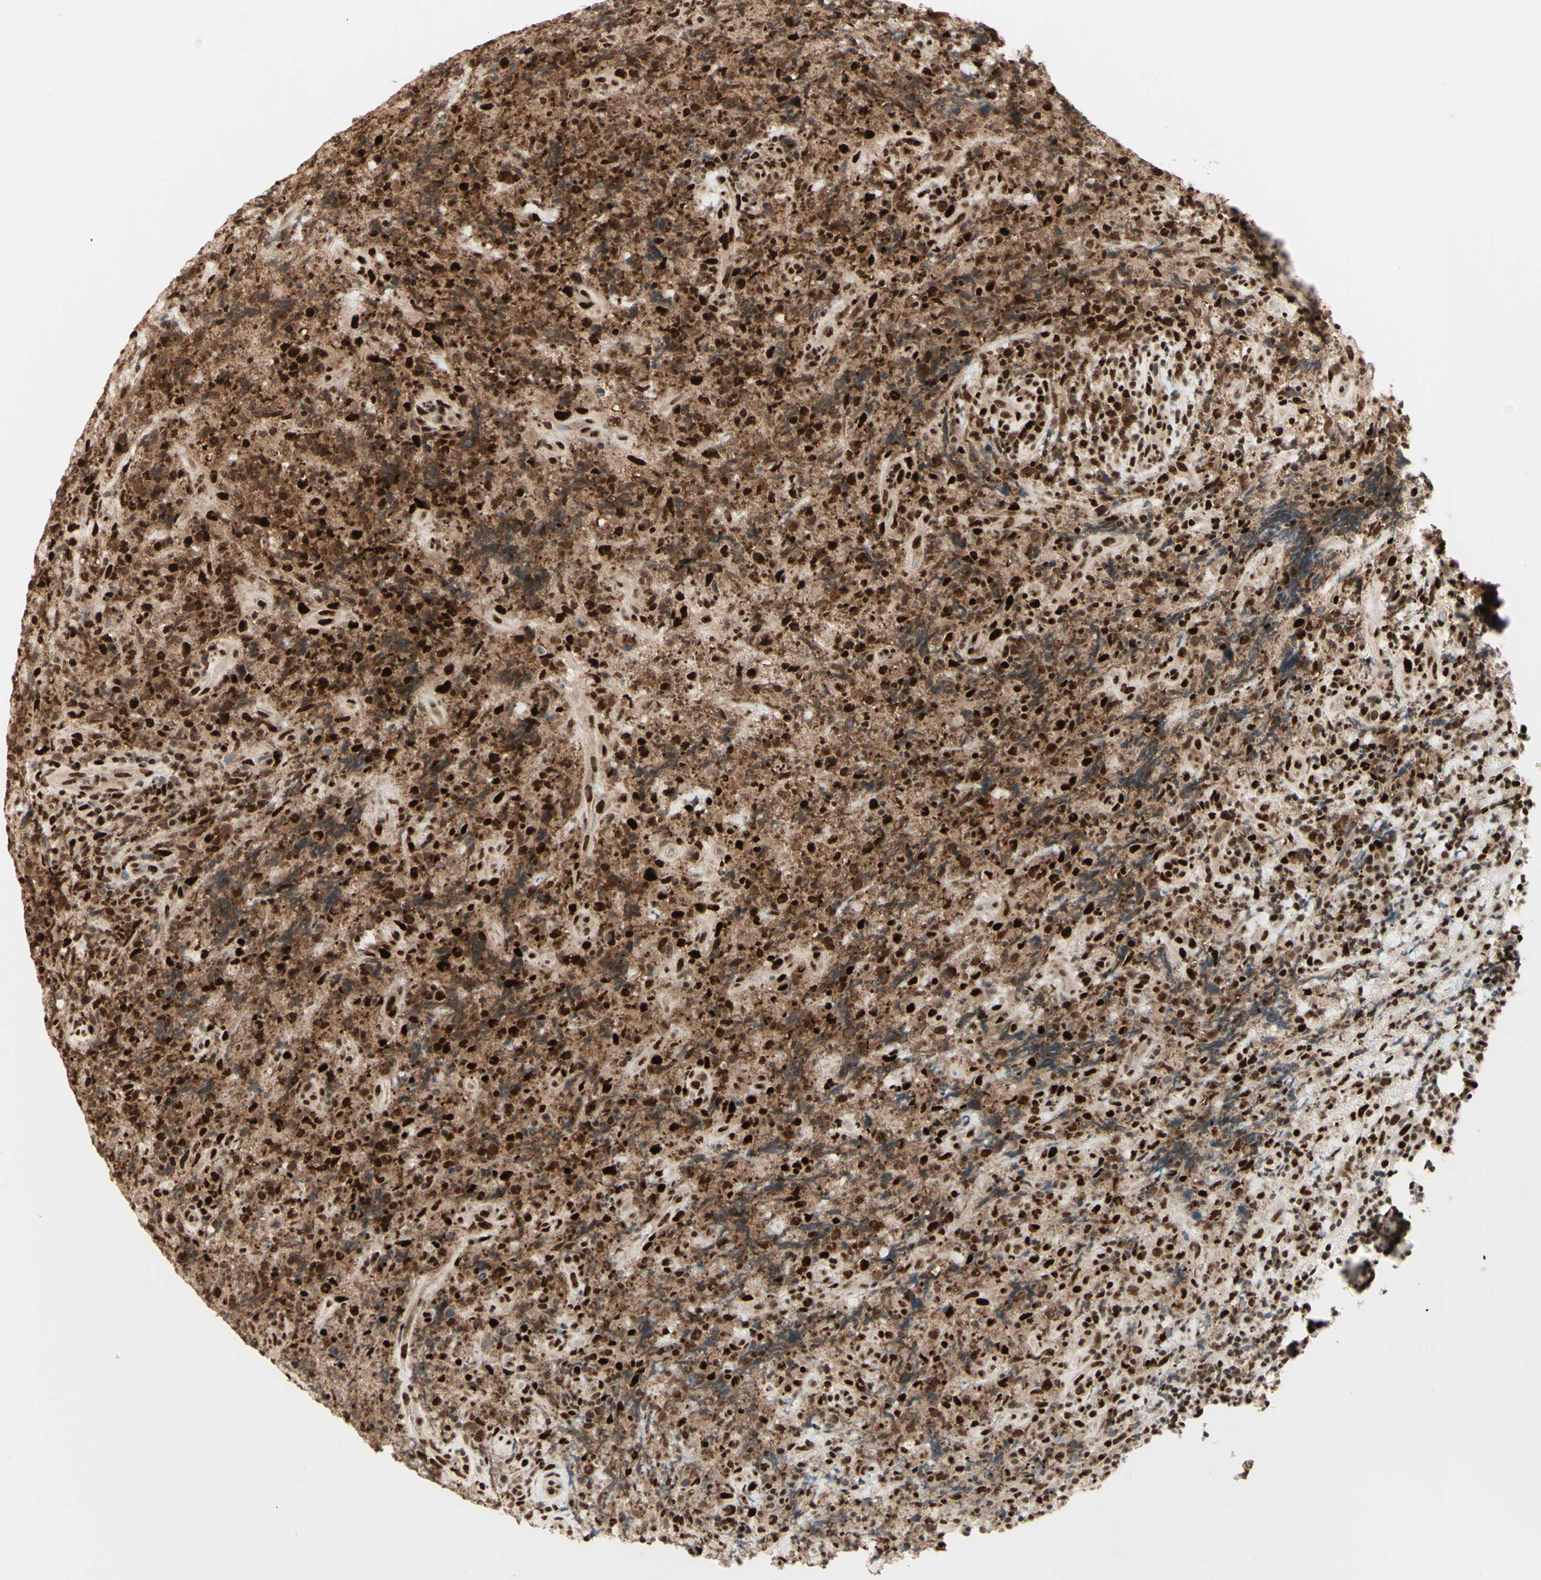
{"staining": {"intensity": "strong", "quantity": ">75%", "location": "nuclear"}, "tissue": "lymphoma", "cell_type": "Tumor cells", "image_type": "cancer", "snomed": [{"axis": "morphology", "description": "Malignant lymphoma, non-Hodgkin's type, High grade"}, {"axis": "topography", "description": "Tonsil"}], "caption": "Tumor cells demonstrate high levels of strong nuclear expression in approximately >75% of cells in high-grade malignant lymphoma, non-Hodgkin's type.", "gene": "NR3C1", "patient": {"sex": "female", "age": 36}}